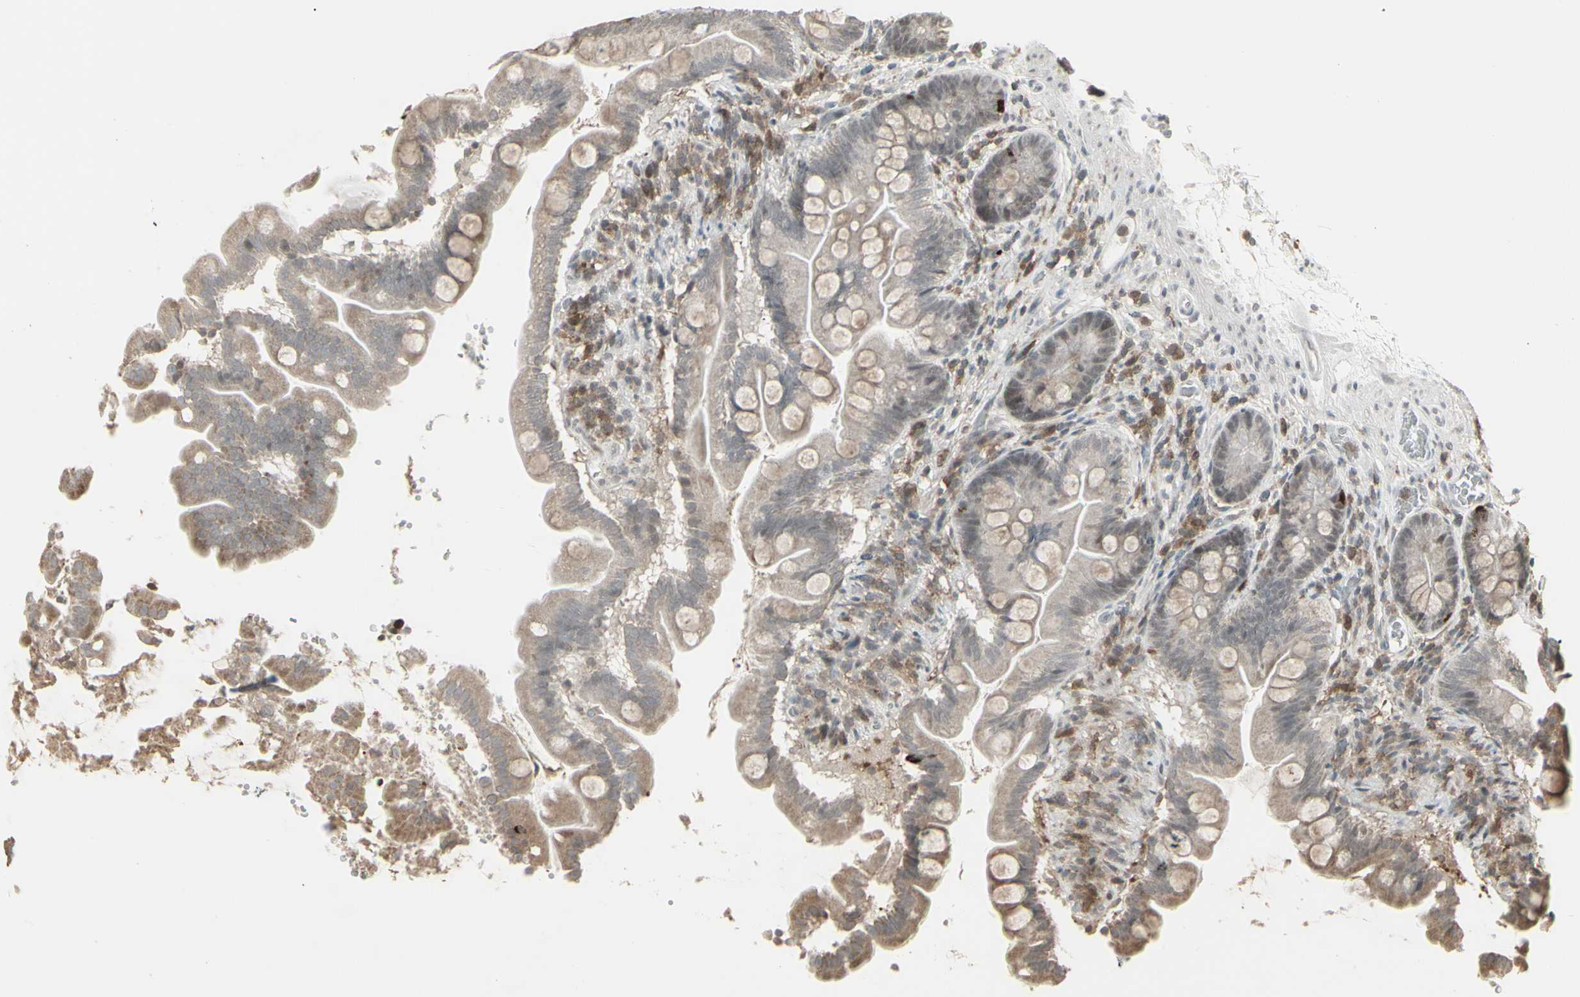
{"staining": {"intensity": "moderate", "quantity": ">75%", "location": "cytoplasmic/membranous"}, "tissue": "small intestine", "cell_type": "Glandular cells", "image_type": "normal", "snomed": [{"axis": "morphology", "description": "Normal tissue, NOS"}, {"axis": "topography", "description": "Small intestine"}], "caption": "Immunohistochemical staining of normal human small intestine demonstrates moderate cytoplasmic/membranous protein staining in approximately >75% of glandular cells. The protein of interest is stained brown, and the nuclei are stained in blue (DAB (3,3'-diaminobenzidine) IHC with brightfield microscopy, high magnification).", "gene": "SAMSN1", "patient": {"sex": "female", "age": 56}}